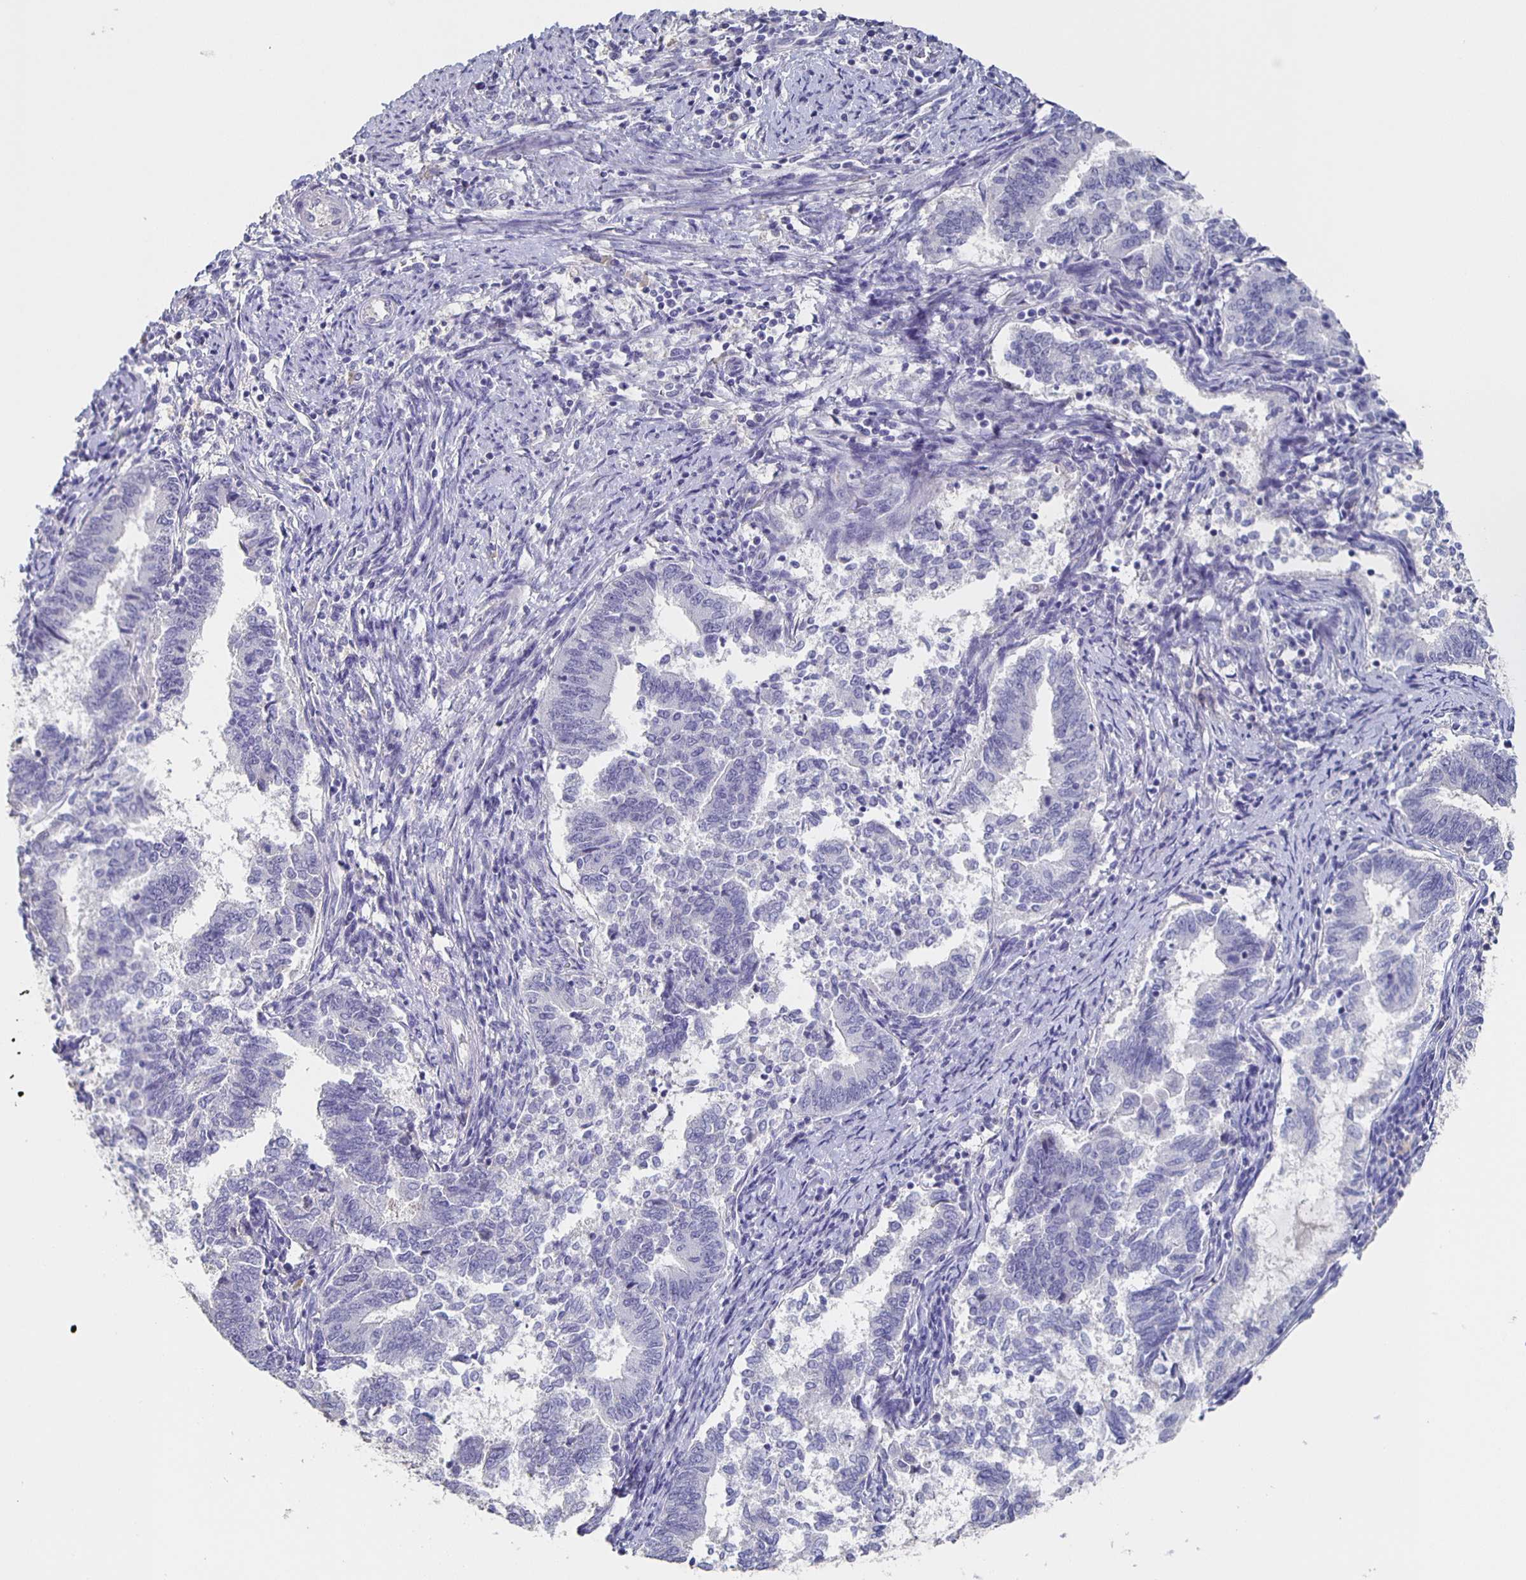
{"staining": {"intensity": "negative", "quantity": "none", "location": "none"}, "tissue": "endometrial cancer", "cell_type": "Tumor cells", "image_type": "cancer", "snomed": [{"axis": "morphology", "description": "Adenocarcinoma, NOS"}, {"axis": "topography", "description": "Endometrium"}], "caption": "This histopathology image is of endometrial cancer stained with IHC to label a protein in brown with the nuclei are counter-stained blue. There is no positivity in tumor cells.", "gene": "CACNA2D2", "patient": {"sex": "female", "age": 65}}